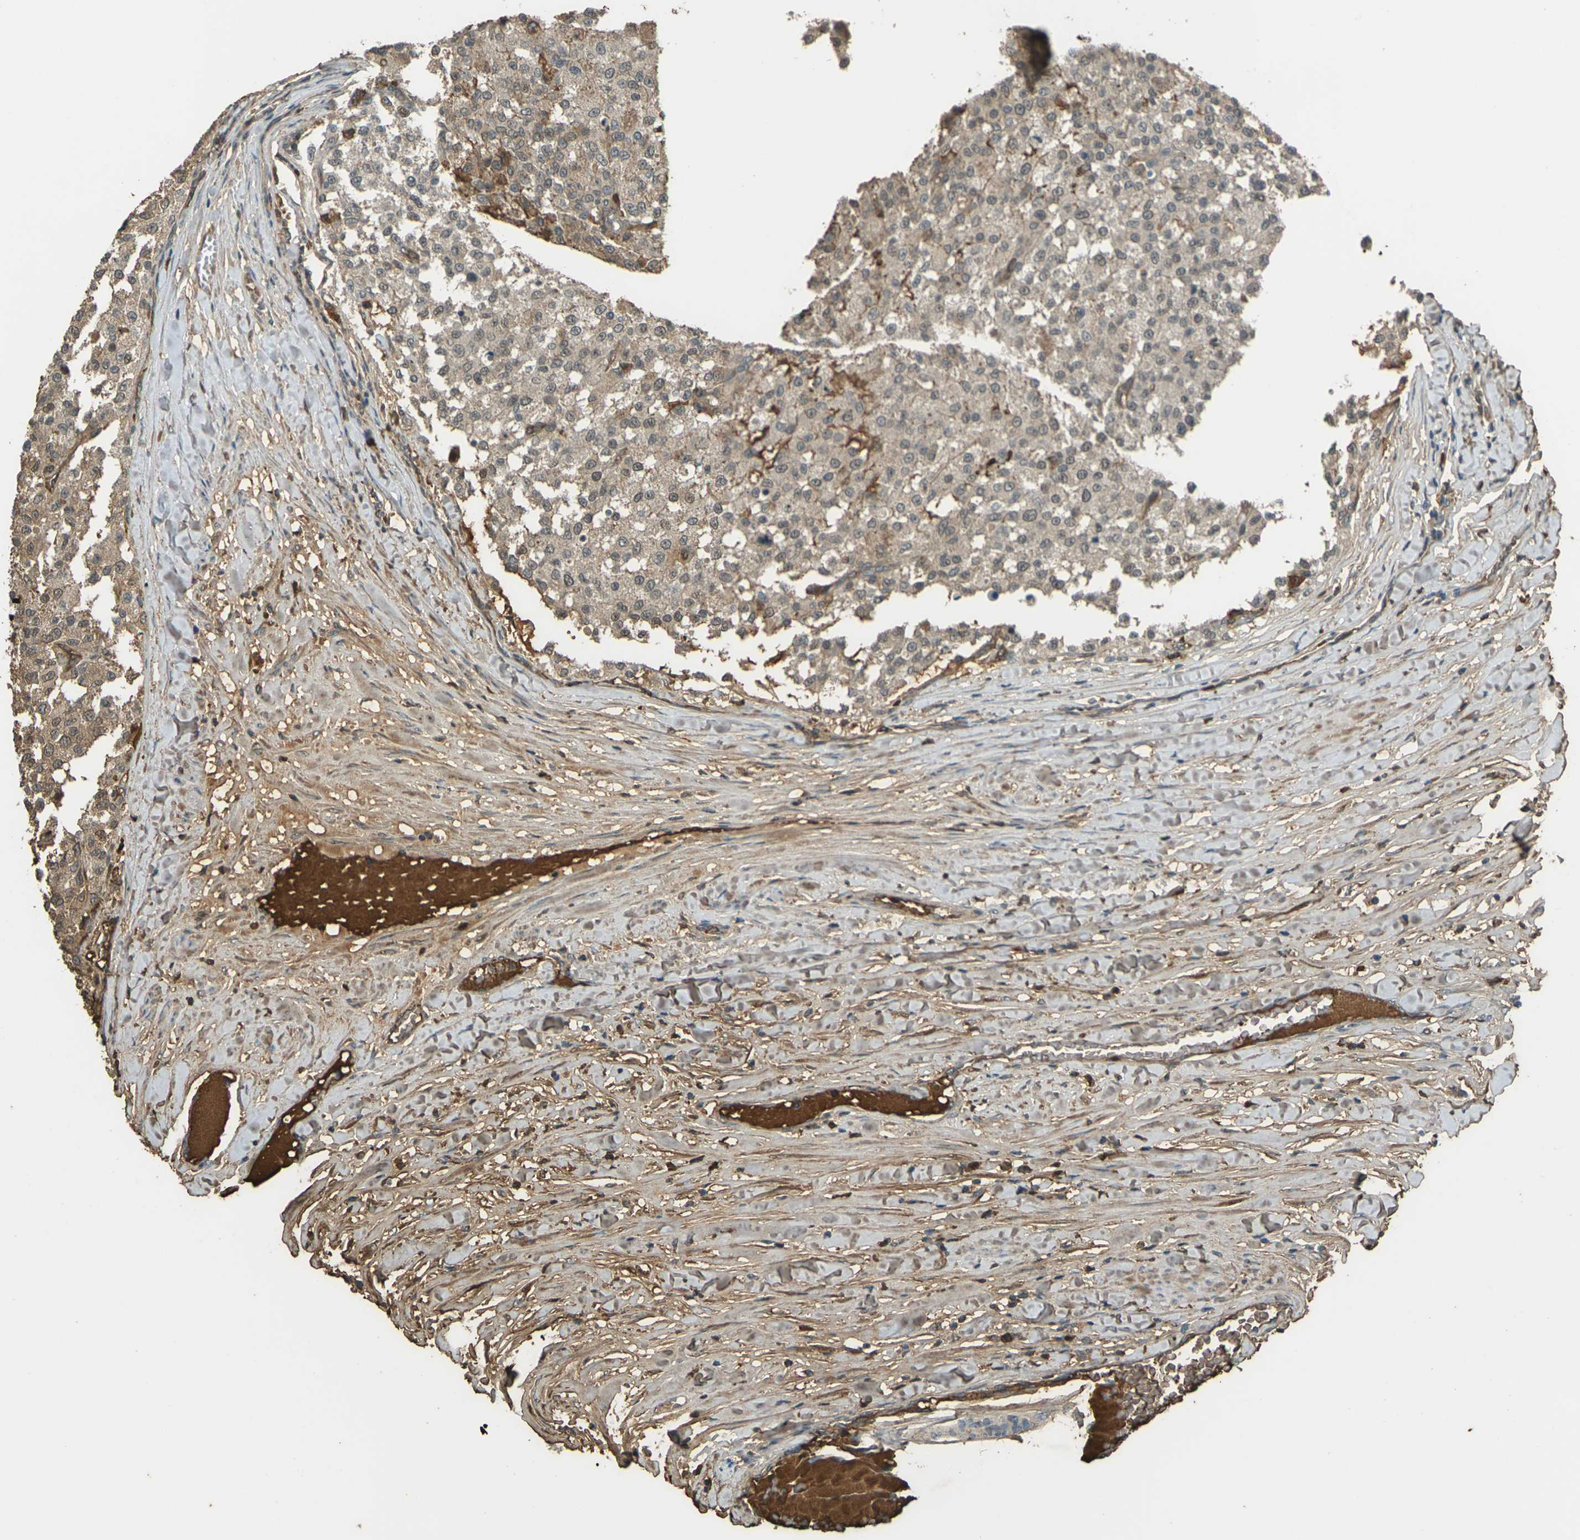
{"staining": {"intensity": "moderate", "quantity": ">75%", "location": "cytoplasmic/membranous"}, "tissue": "testis cancer", "cell_type": "Tumor cells", "image_type": "cancer", "snomed": [{"axis": "morphology", "description": "Seminoma, NOS"}, {"axis": "topography", "description": "Testis"}], "caption": "An immunohistochemistry (IHC) micrograph of neoplastic tissue is shown. Protein staining in brown shows moderate cytoplasmic/membranous positivity in seminoma (testis) within tumor cells. (IHC, brightfield microscopy, high magnification).", "gene": "CYP1B1", "patient": {"sex": "male", "age": 59}}